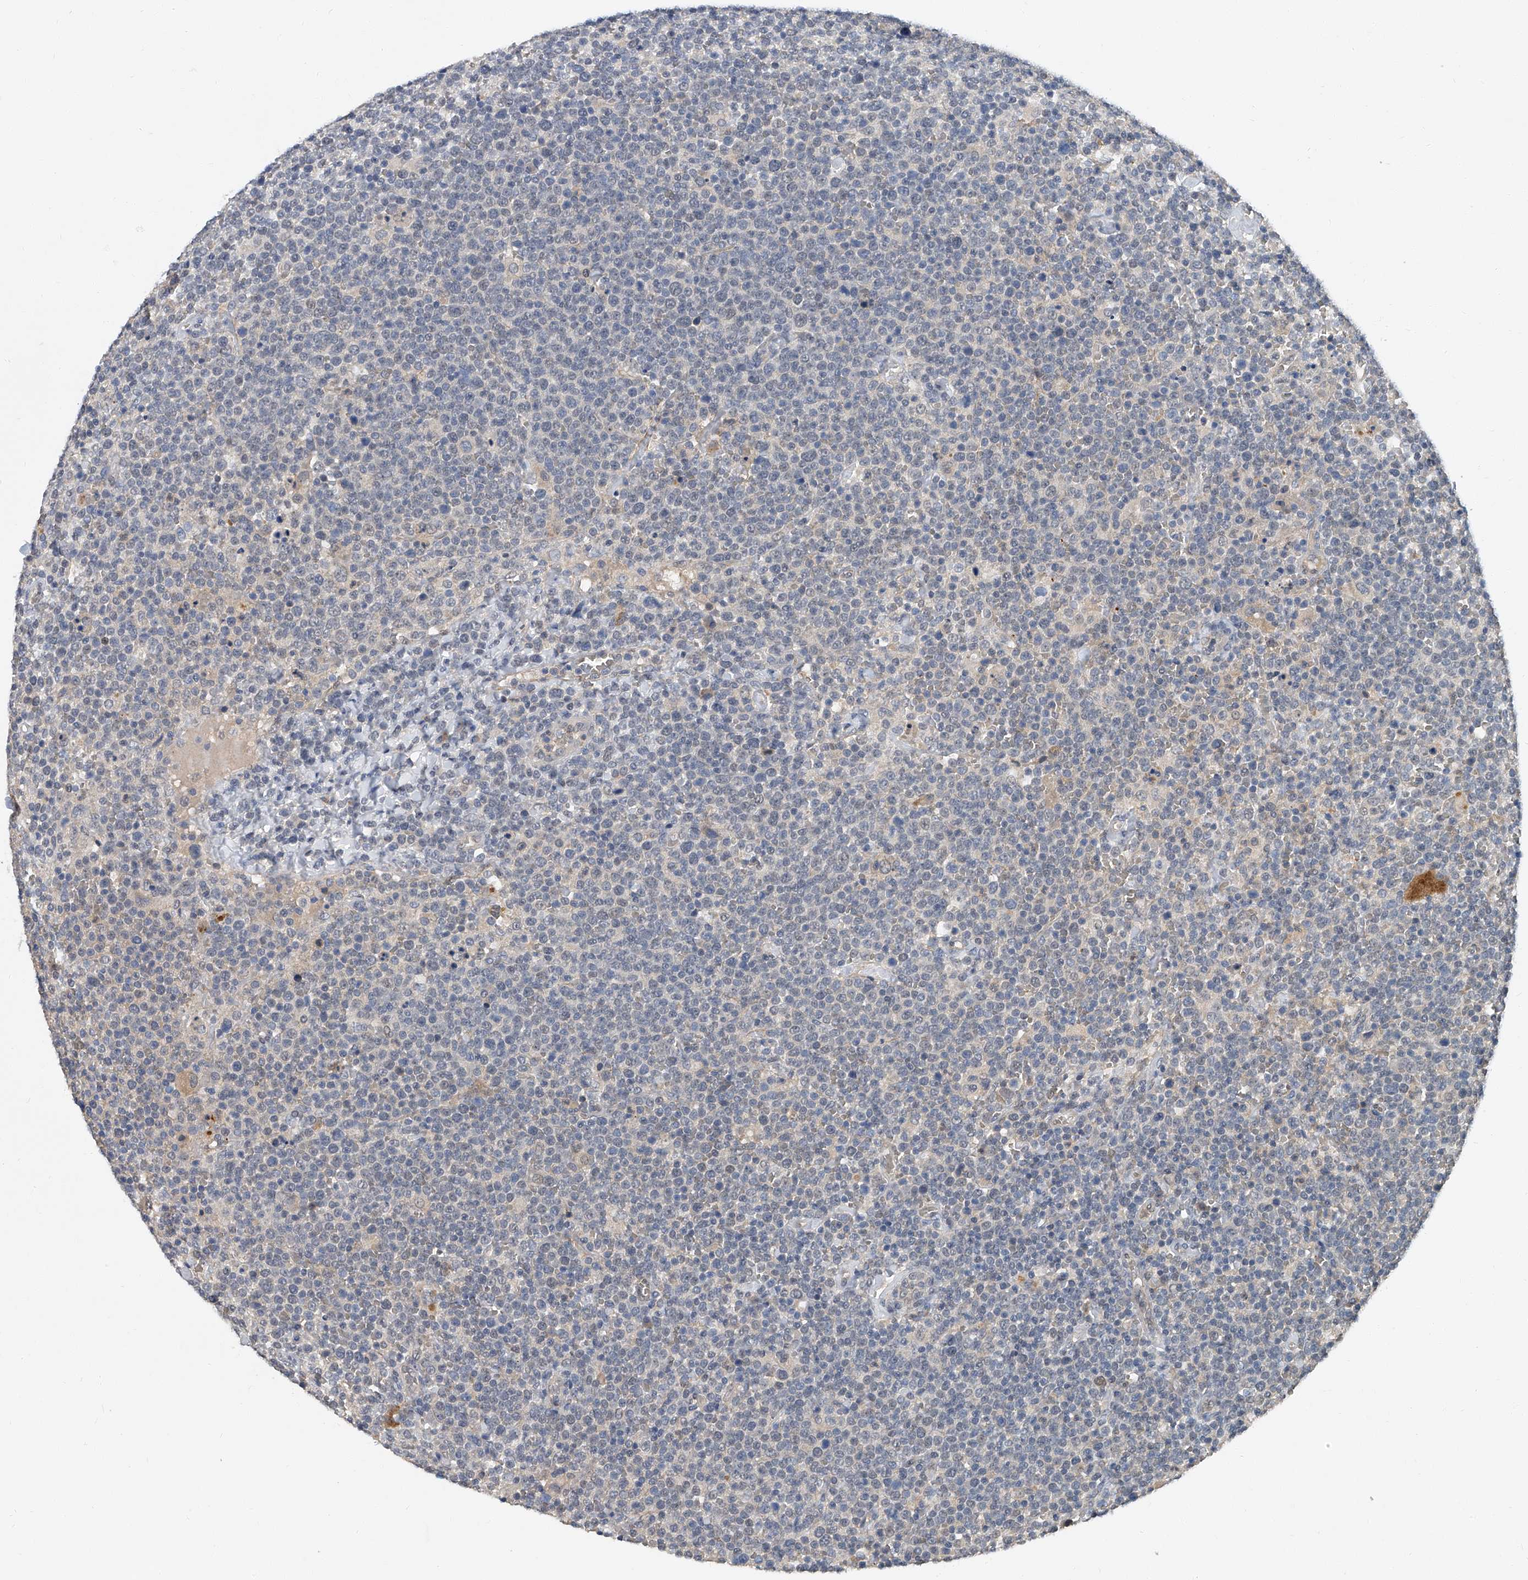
{"staining": {"intensity": "negative", "quantity": "none", "location": "none"}, "tissue": "lymphoma", "cell_type": "Tumor cells", "image_type": "cancer", "snomed": [{"axis": "morphology", "description": "Malignant lymphoma, non-Hodgkin's type, High grade"}, {"axis": "topography", "description": "Lymph node"}], "caption": "Tumor cells show no significant staining in lymphoma.", "gene": "JAG2", "patient": {"sex": "male", "age": 61}}